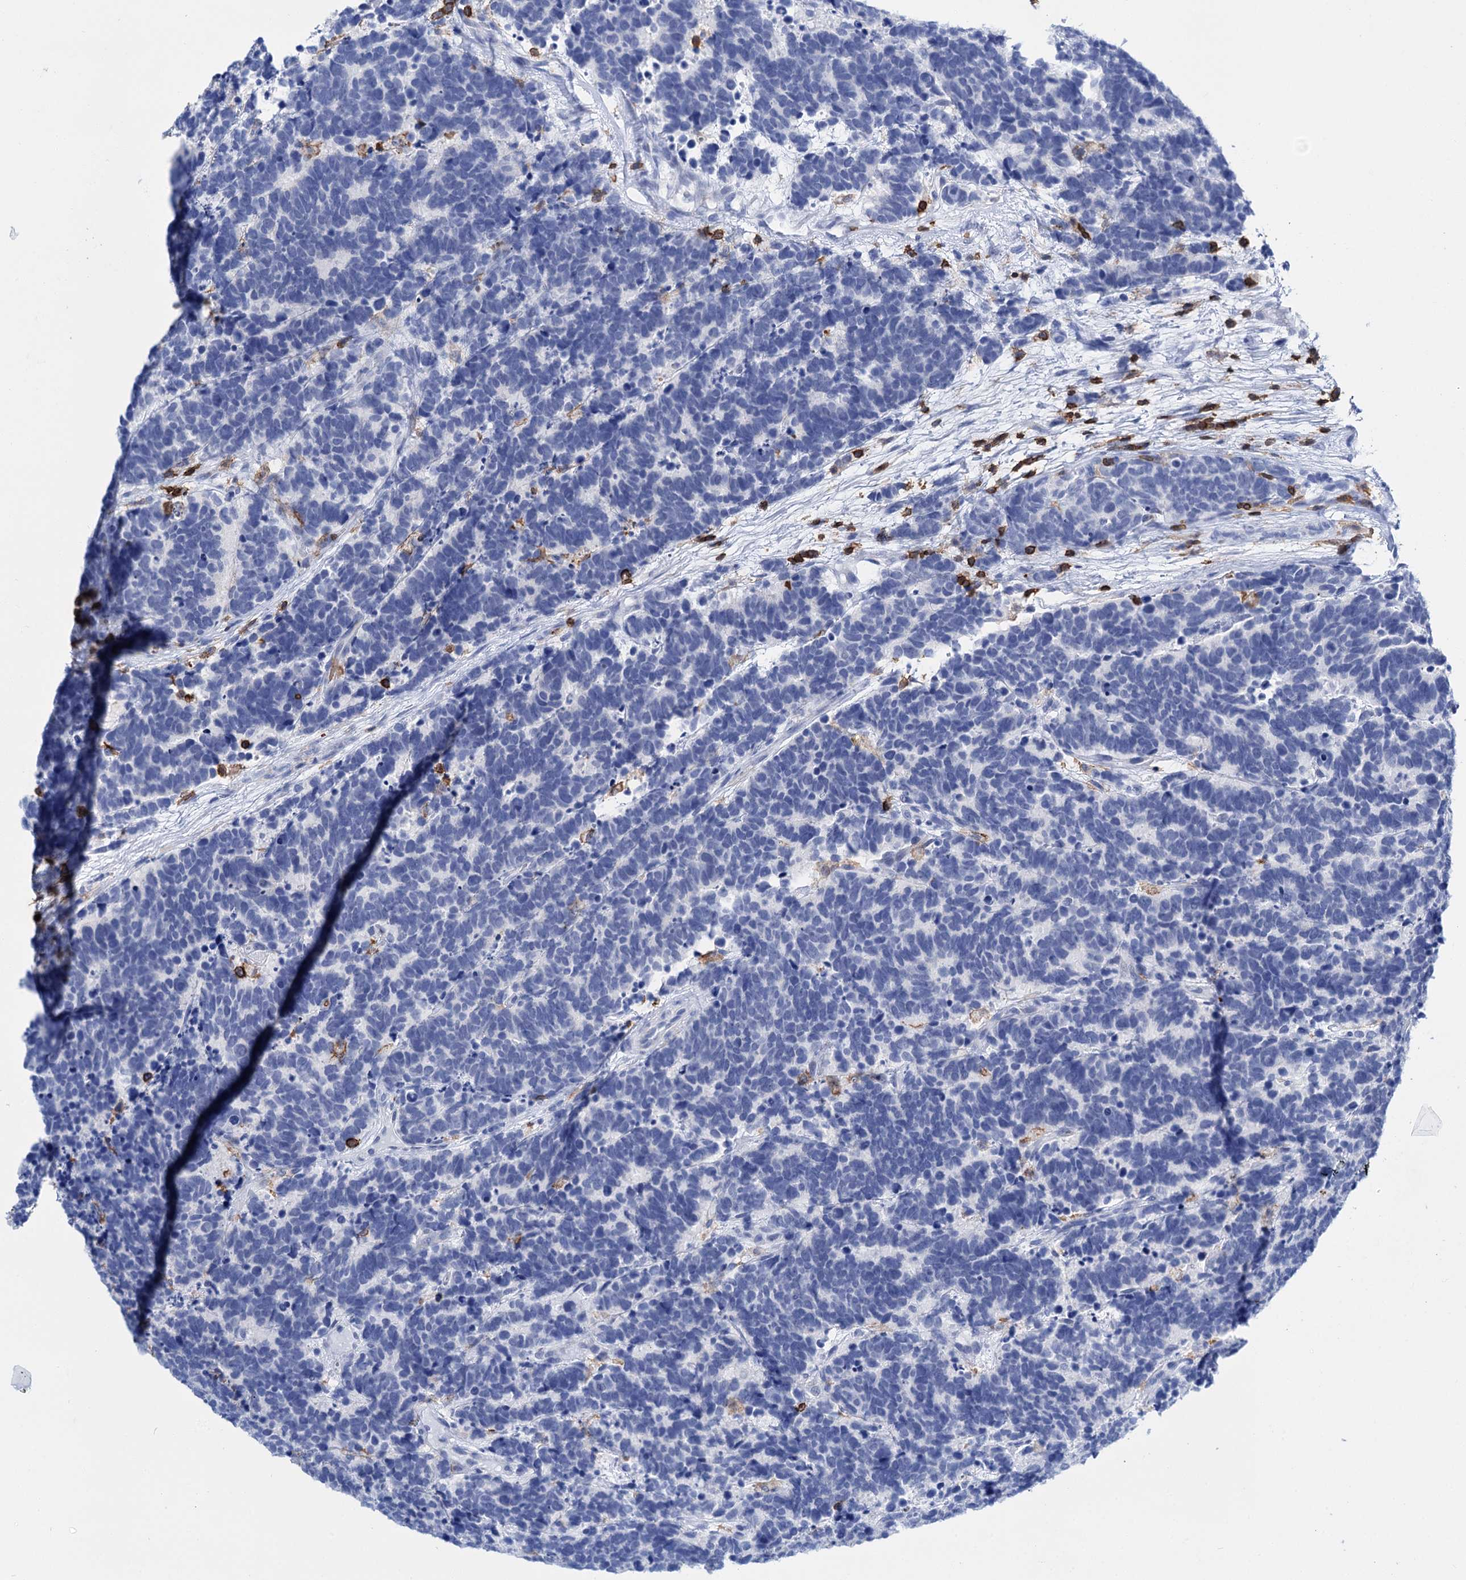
{"staining": {"intensity": "negative", "quantity": "none", "location": "none"}, "tissue": "carcinoid", "cell_type": "Tumor cells", "image_type": "cancer", "snomed": [{"axis": "morphology", "description": "Carcinoma, NOS"}, {"axis": "morphology", "description": "Carcinoid, malignant, NOS"}, {"axis": "topography", "description": "Urinary bladder"}], "caption": "IHC of human carcinoid exhibits no positivity in tumor cells. (DAB immunohistochemistry with hematoxylin counter stain).", "gene": "DEF6", "patient": {"sex": "male", "age": 57}}